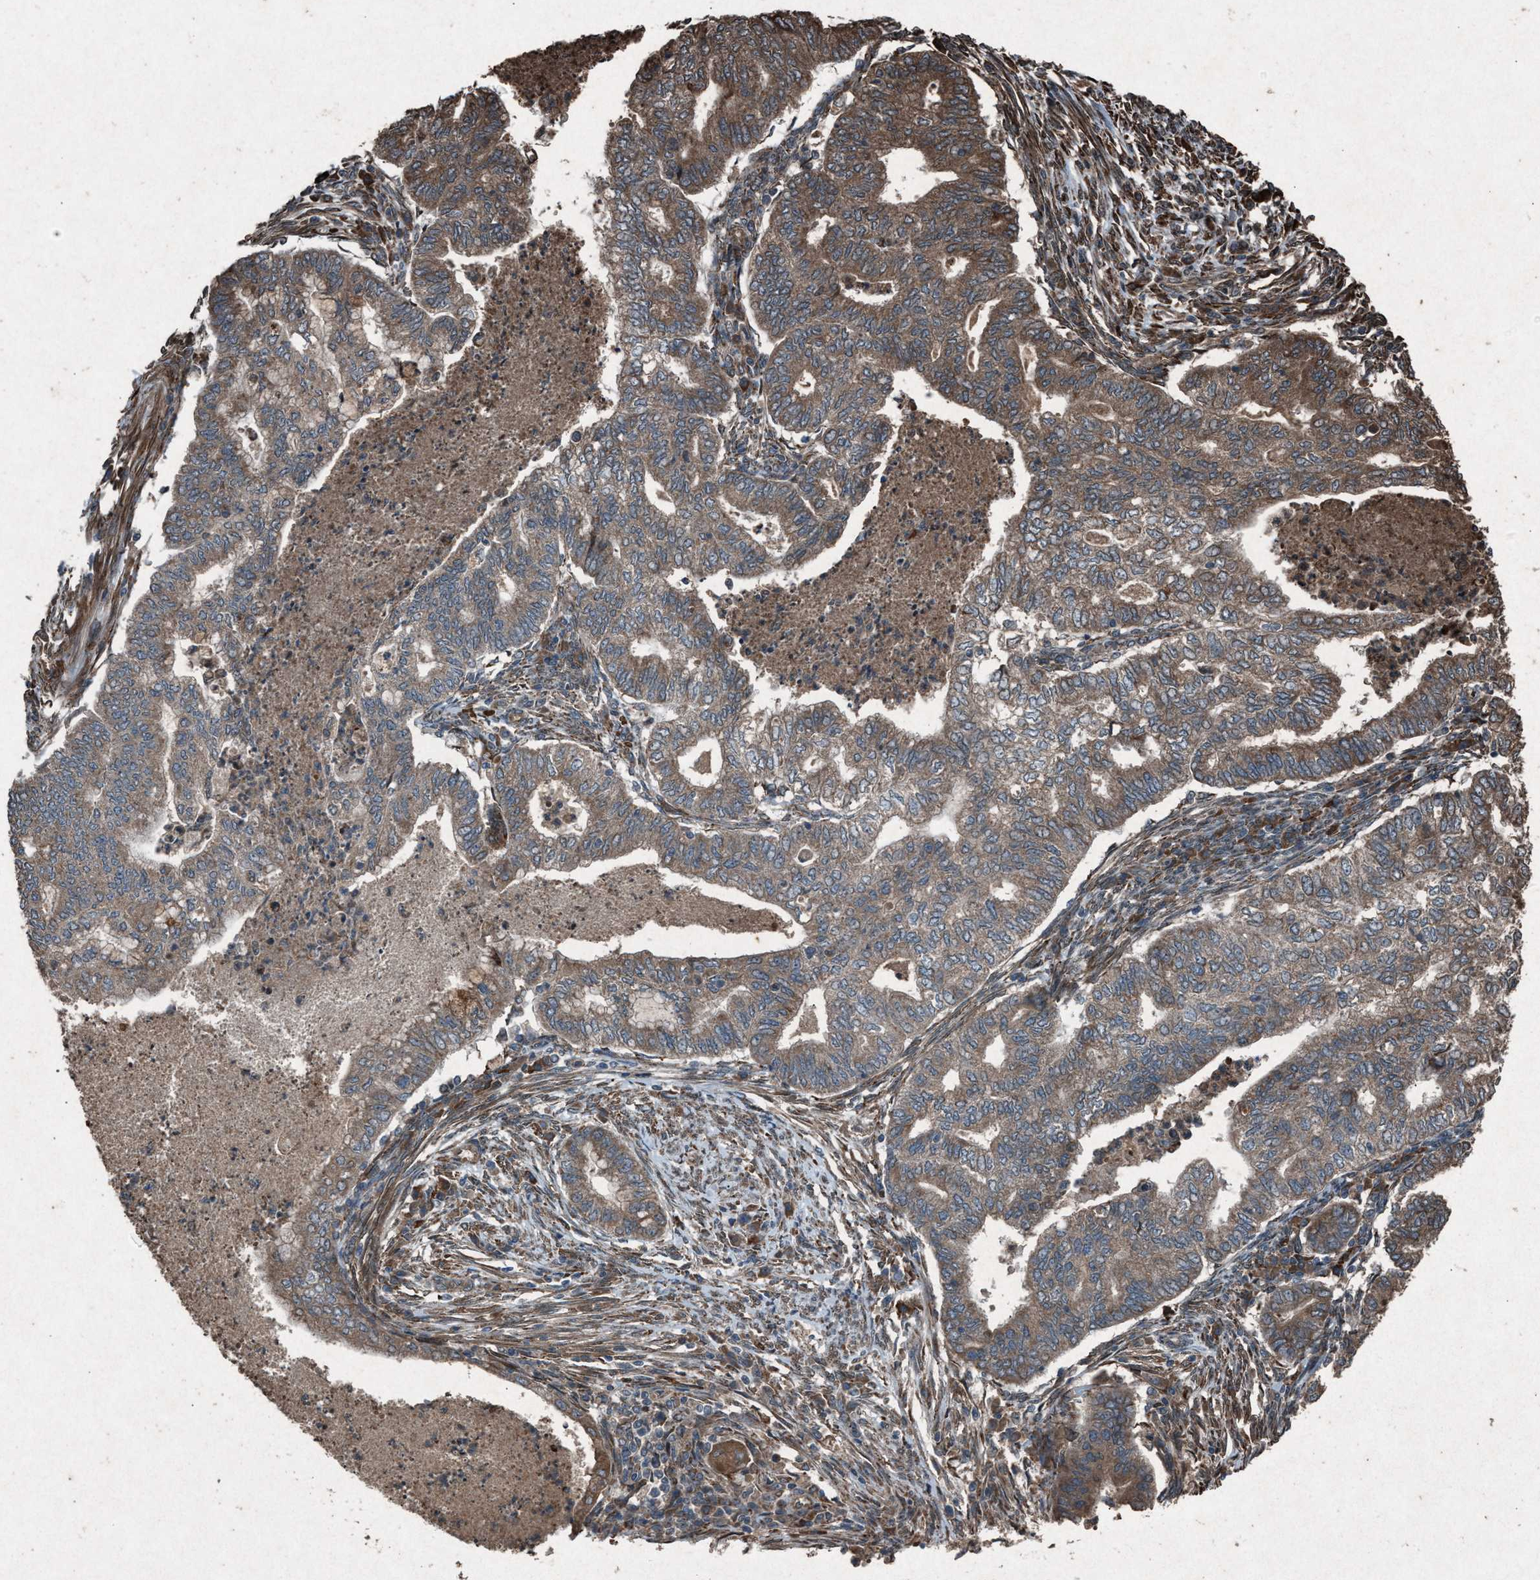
{"staining": {"intensity": "moderate", "quantity": ">75%", "location": "cytoplasmic/membranous"}, "tissue": "endometrial cancer", "cell_type": "Tumor cells", "image_type": "cancer", "snomed": [{"axis": "morphology", "description": "Polyp, NOS"}, {"axis": "morphology", "description": "Adenocarcinoma, NOS"}, {"axis": "morphology", "description": "Adenoma, NOS"}, {"axis": "topography", "description": "Endometrium"}], "caption": "Endometrial cancer (adenoma) stained with DAB (3,3'-diaminobenzidine) immunohistochemistry exhibits medium levels of moderate cytoplasmic/membranous expression in about >75% of tumor cells.", "gene": "CALR", "patient": {"sex": "female", "age": 79}}